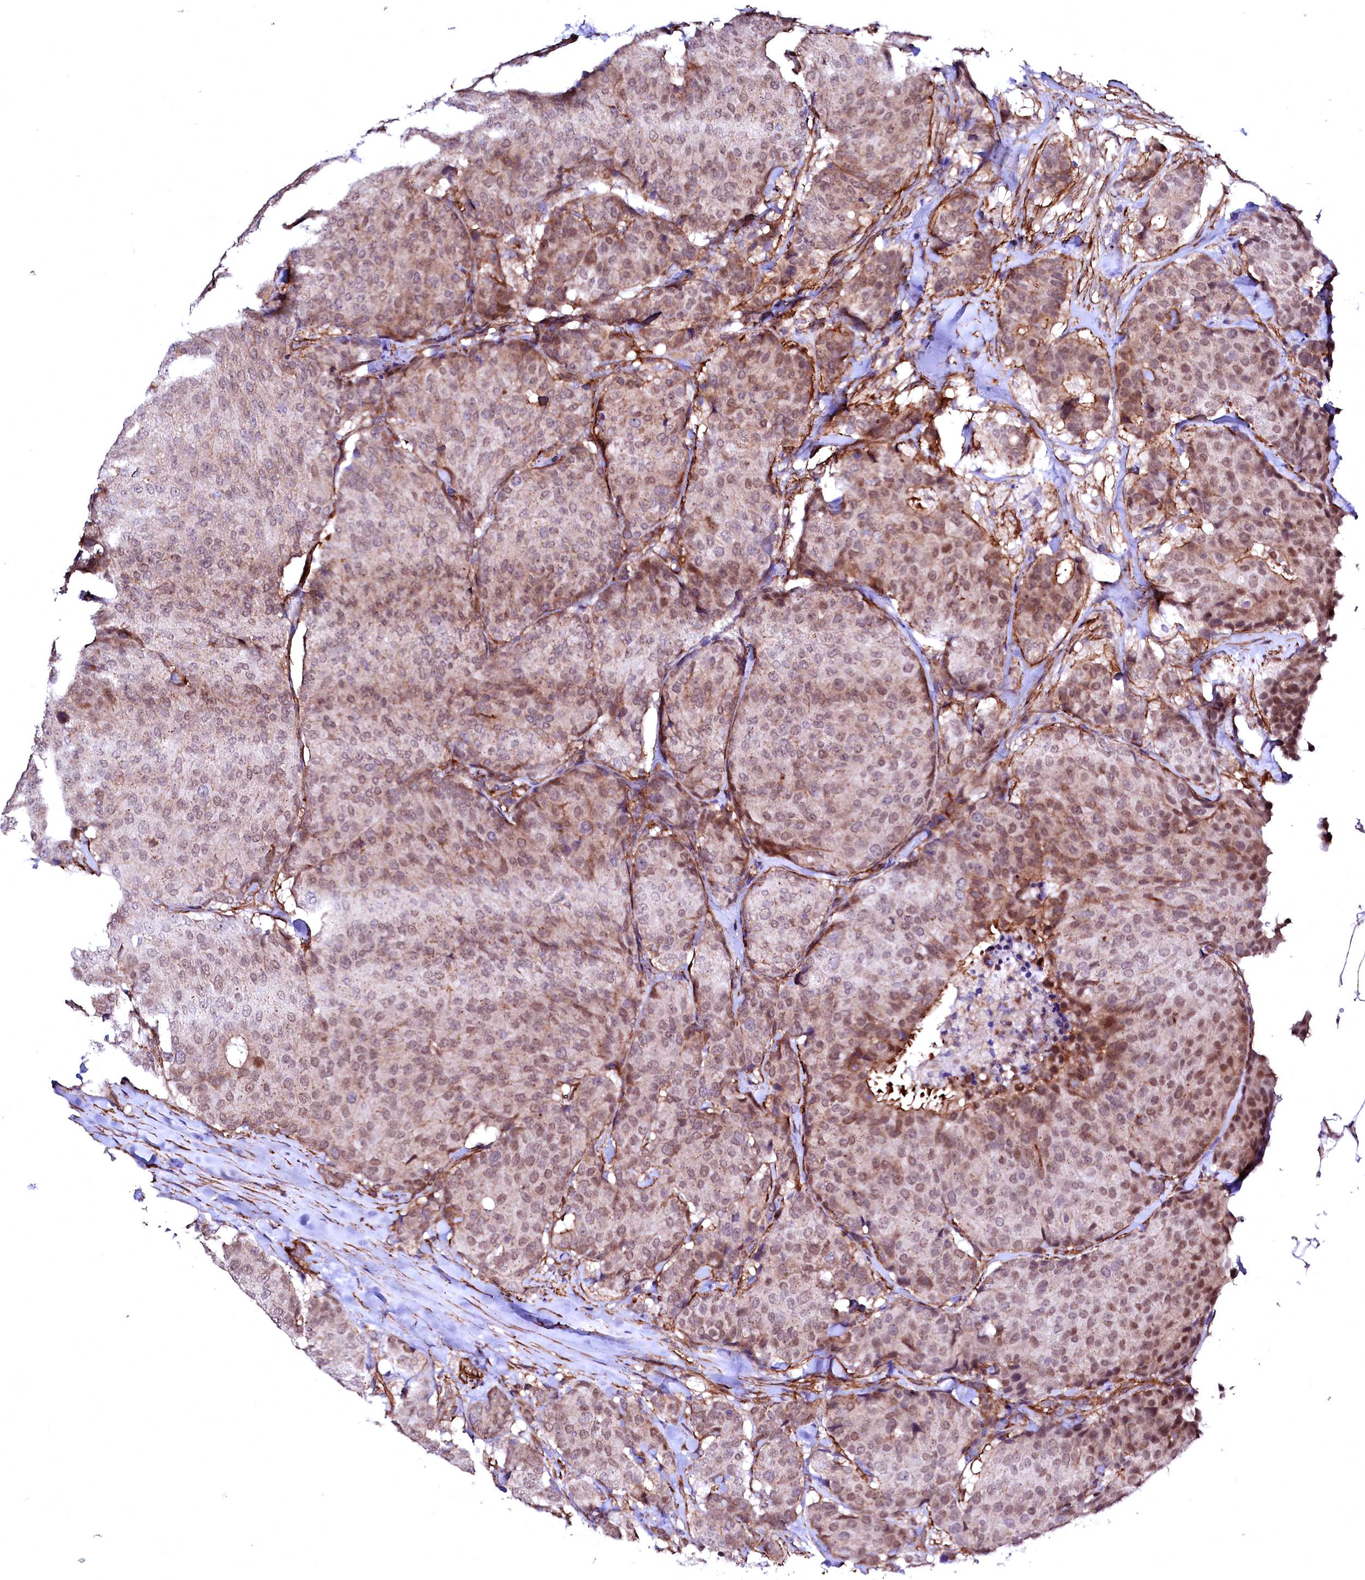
{"staining": {"intensity": "weak", "quantity": ">75%", "location": "nuclear"}, "tissue": "breast cancer", "cell_type": "Tumor cells", "image_type": "cancer", "snomed": [{"axis": "morphology", "description": "Duct carcinoma"}, {"axis": "topography", "description": "Breast"}], "caption": "The image exhibits staining of infiltrating ductal carcinoma (breast), revealing weak nuclear protein expression (brown color) within tumor cells.", "gene": "GPR176", "patient": {"sex": "female", "age": 75}}